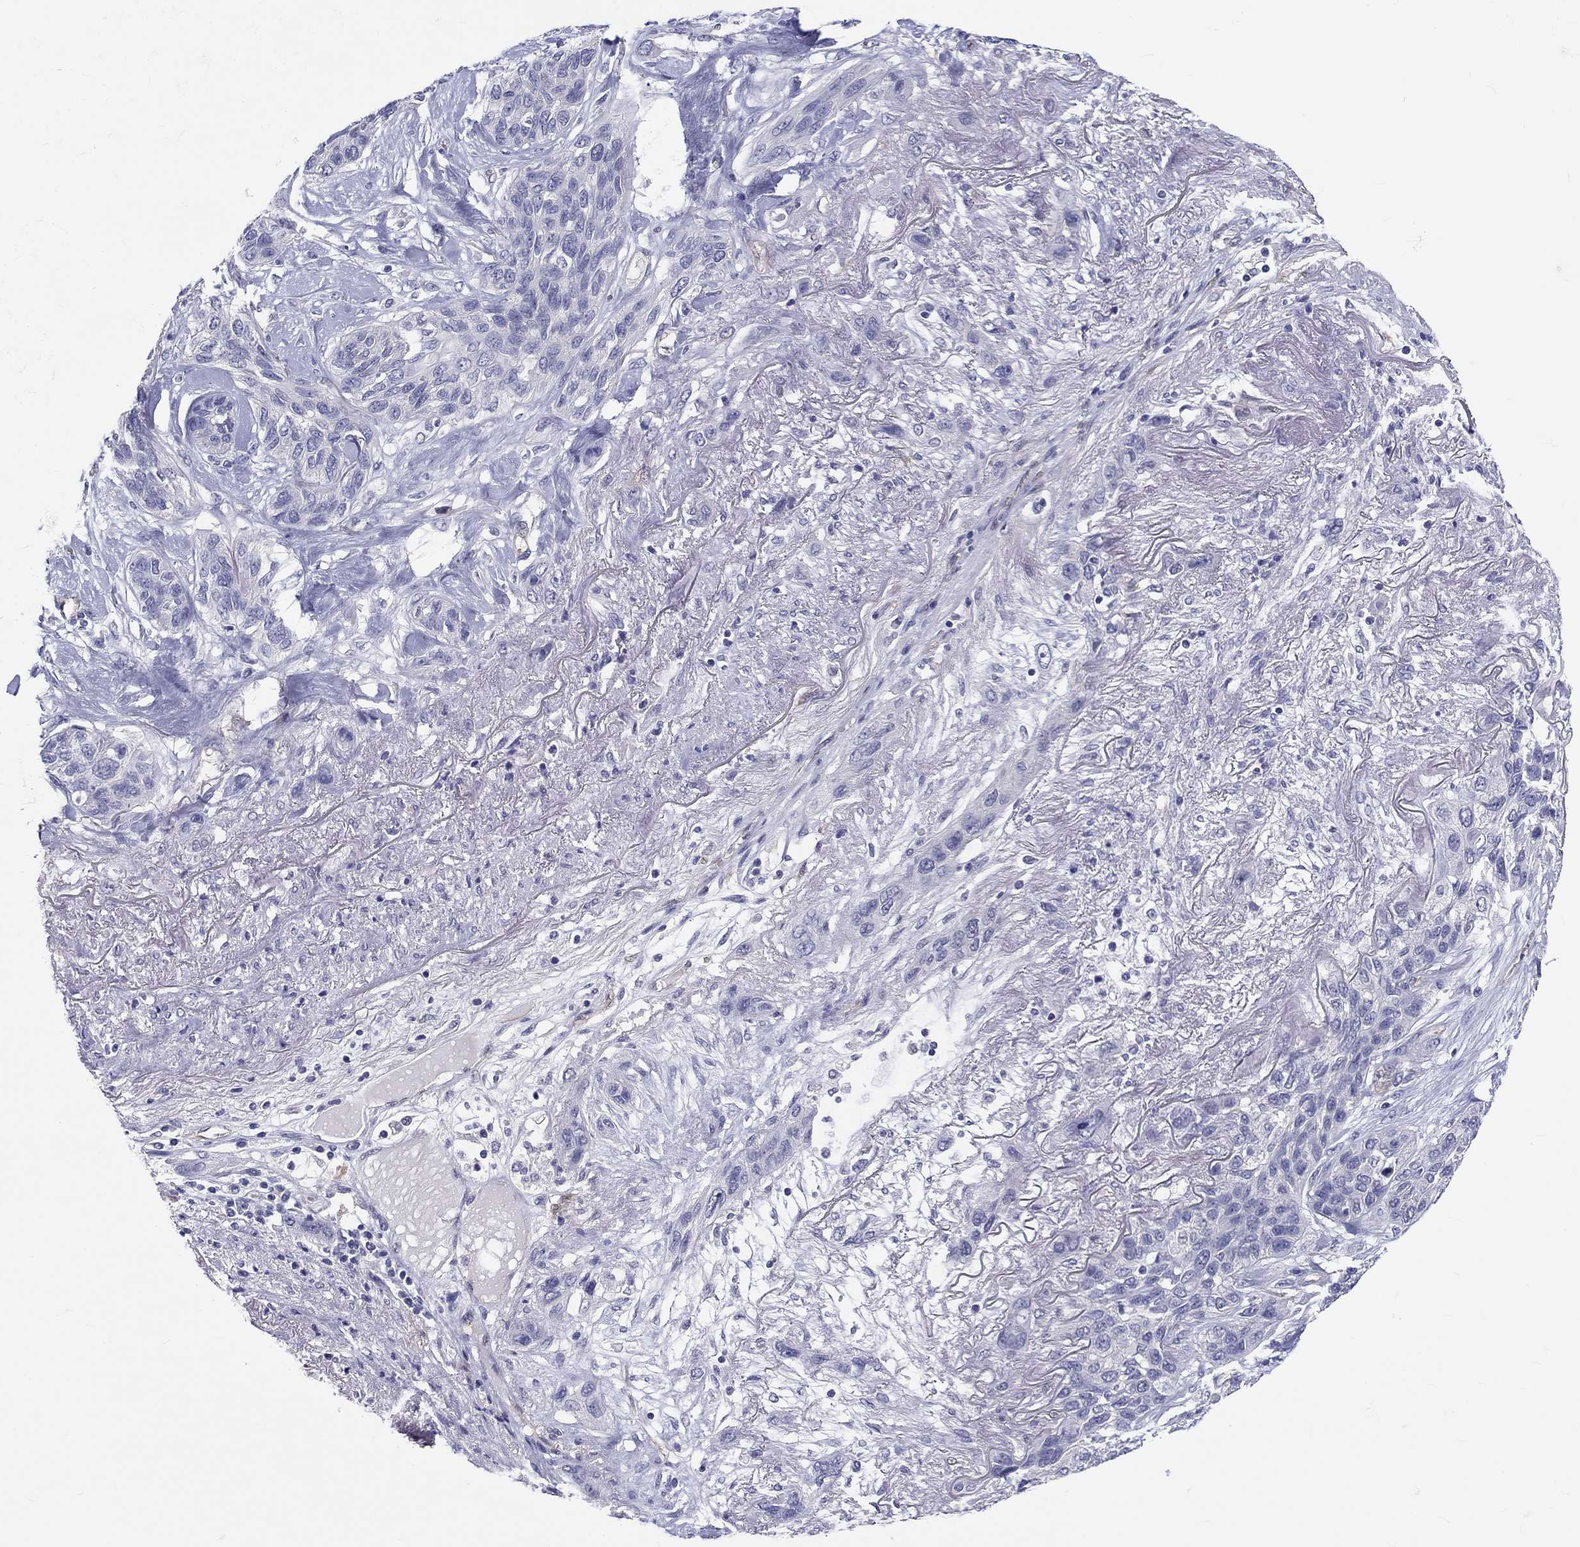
{"staining": {"intensity": "negative", "quantity": "none", "location": "none"}, "tissue": "lung cancer", "cell_type": "Tumor cells", "image_type": "cancer", "snomed": [{"axis": "morphology", "description": "Squamous cell carcinoma, NOS"}, {"axis": "topography", "description": "Lung"}], "caption": "Immunohistochemistry micrograph of neoplastic tissue: lung squamous cell carcinoma stained with DAB (3,3'-diaminobenzidine) exhibits no significant protein staining in tumor cells.", "gene": "ABCG4", "patient": {"sex": "female", "age": 70}}